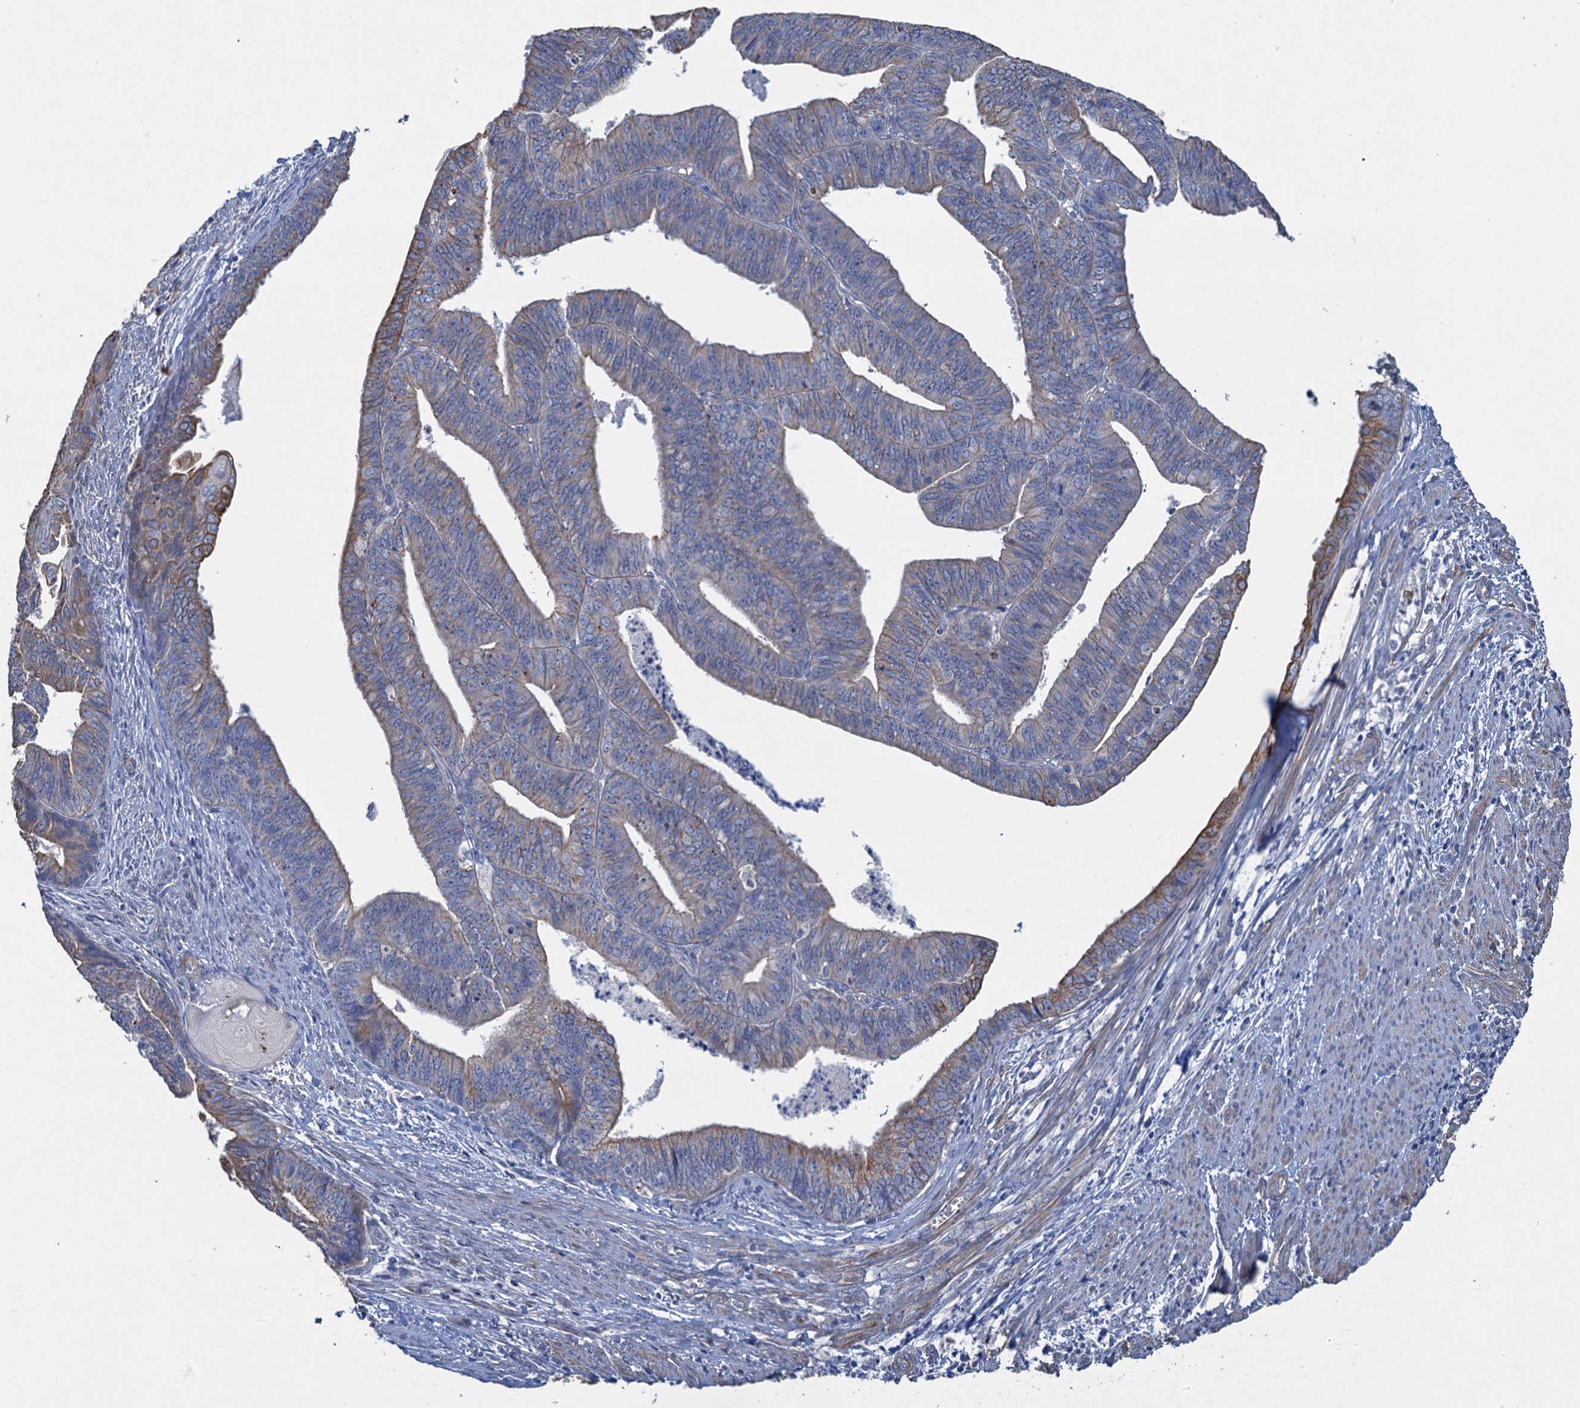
{"staining": {"intensity": "moderate", "quantity": "<25%", "location": "cytoplasmic/membranous"}, "tissue": "endometrial cancer", "cell_type": "Tumor cells", "image_type": "cancer", "snomed": [{"axis": "morphology", "description": "Adenocarcinoma, NOS"}, {"axis": "topography", "description": "Endometrium"}], "caption": "This is an image of immunohistochemistry (IHC) staining of adenocarcinoma (endometrial), which shows moderate staining in the cytoplasmic/membranous of tumor cells.", "gene": "SMCO3", "patient": {"sex": "female", "age": 73}}